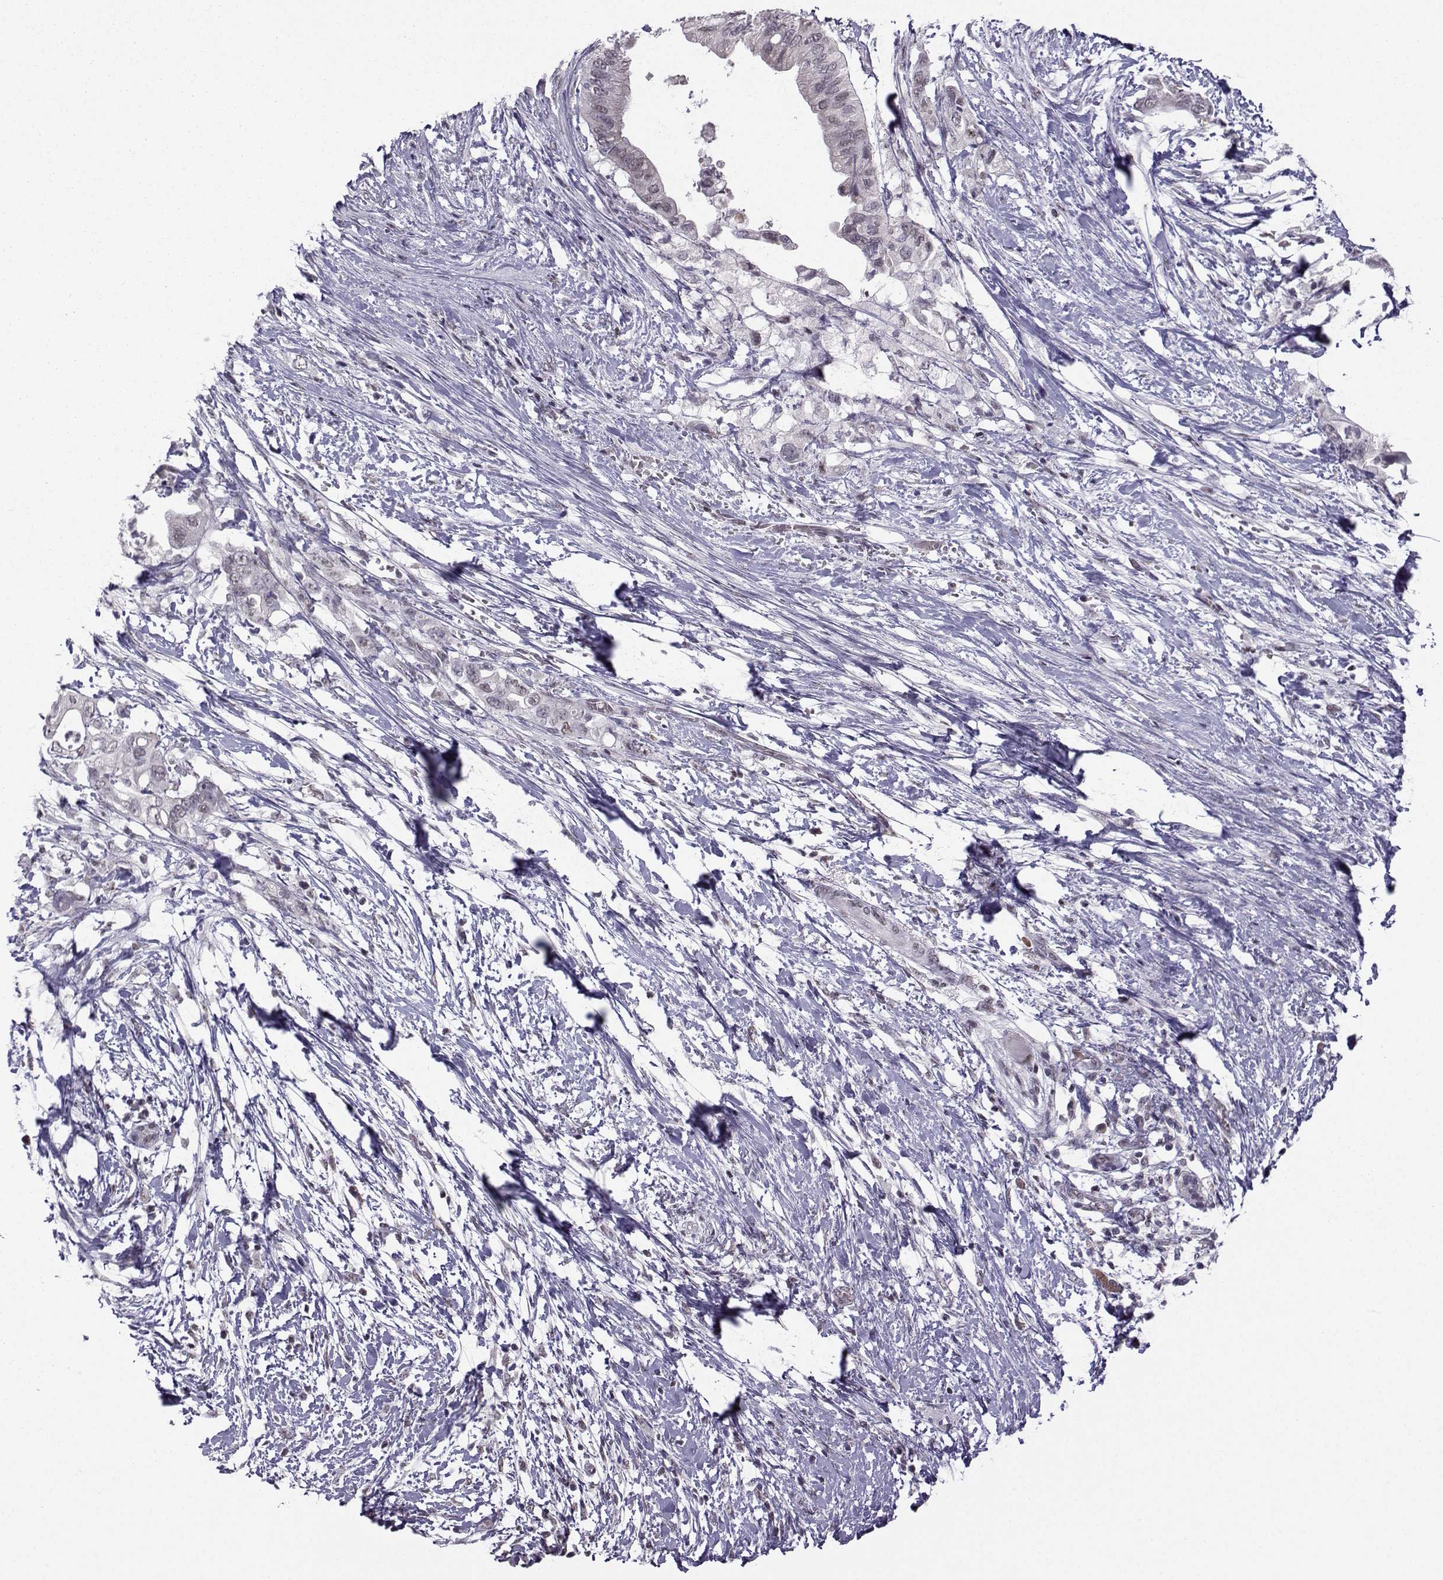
{"staining": {"intensity": "negative", "quantity": "none", "location": "none"}, "tissue": "pancreatic cancer", "cell_type": "Tumor cells", "image_type": "cancer", "snomed": [{"axis": "morphology", "description": "Adenocarcinoma, NOS"}, {"axis": "topography", "description": "Pancreas"}], "caption": "Immunohistochemistry image of adenocarcinoma (pancreatic) stained for a protein (brown), which exhibits no staining in tumor cells.", "gene": "LIN28A", "patient": {"sex": "female", "age": 72}}